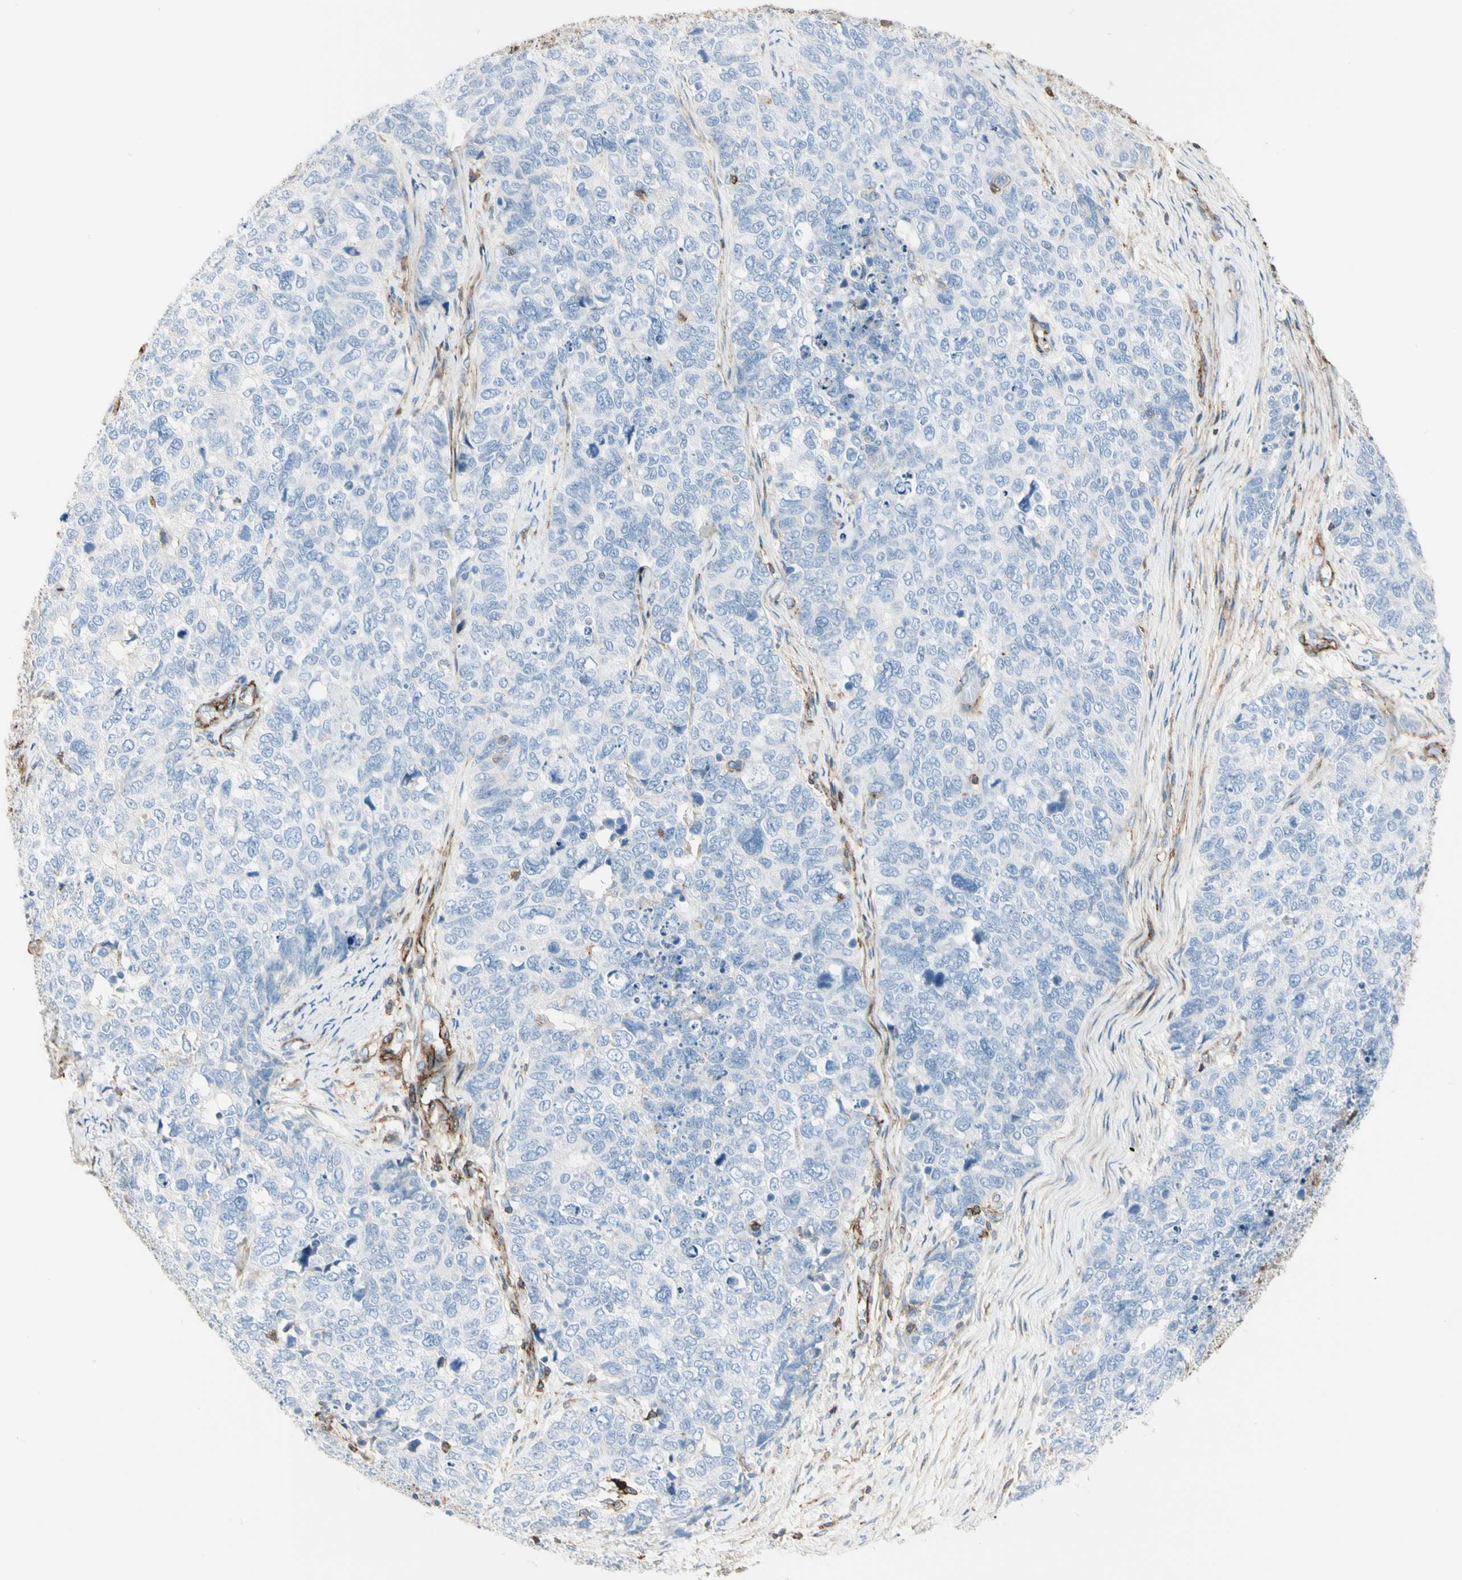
{"staining": {"intensity": "negative", "quantity": "none", "location": "none"}, "tissue": "cervical cancer", "cell_type": "Tumor cells", "image_type": "cancer", "snomed": [{"axis": "morphology", "description": "Squamous cell carcinoma, NOS"}, {"axis": "topography", "description": "Cervix"}], "caption": "This is a photomicrograph of IHC staining of cervical cancer, which shows no positivity in tumor cells. (Stains: DAB immunohistochemistry with hematoxylin counter stain, Microscopy: brightfield microscopy at high magnification).", "gene": "CLEC2B", "patient": {"sex": "female", "age": 63}}